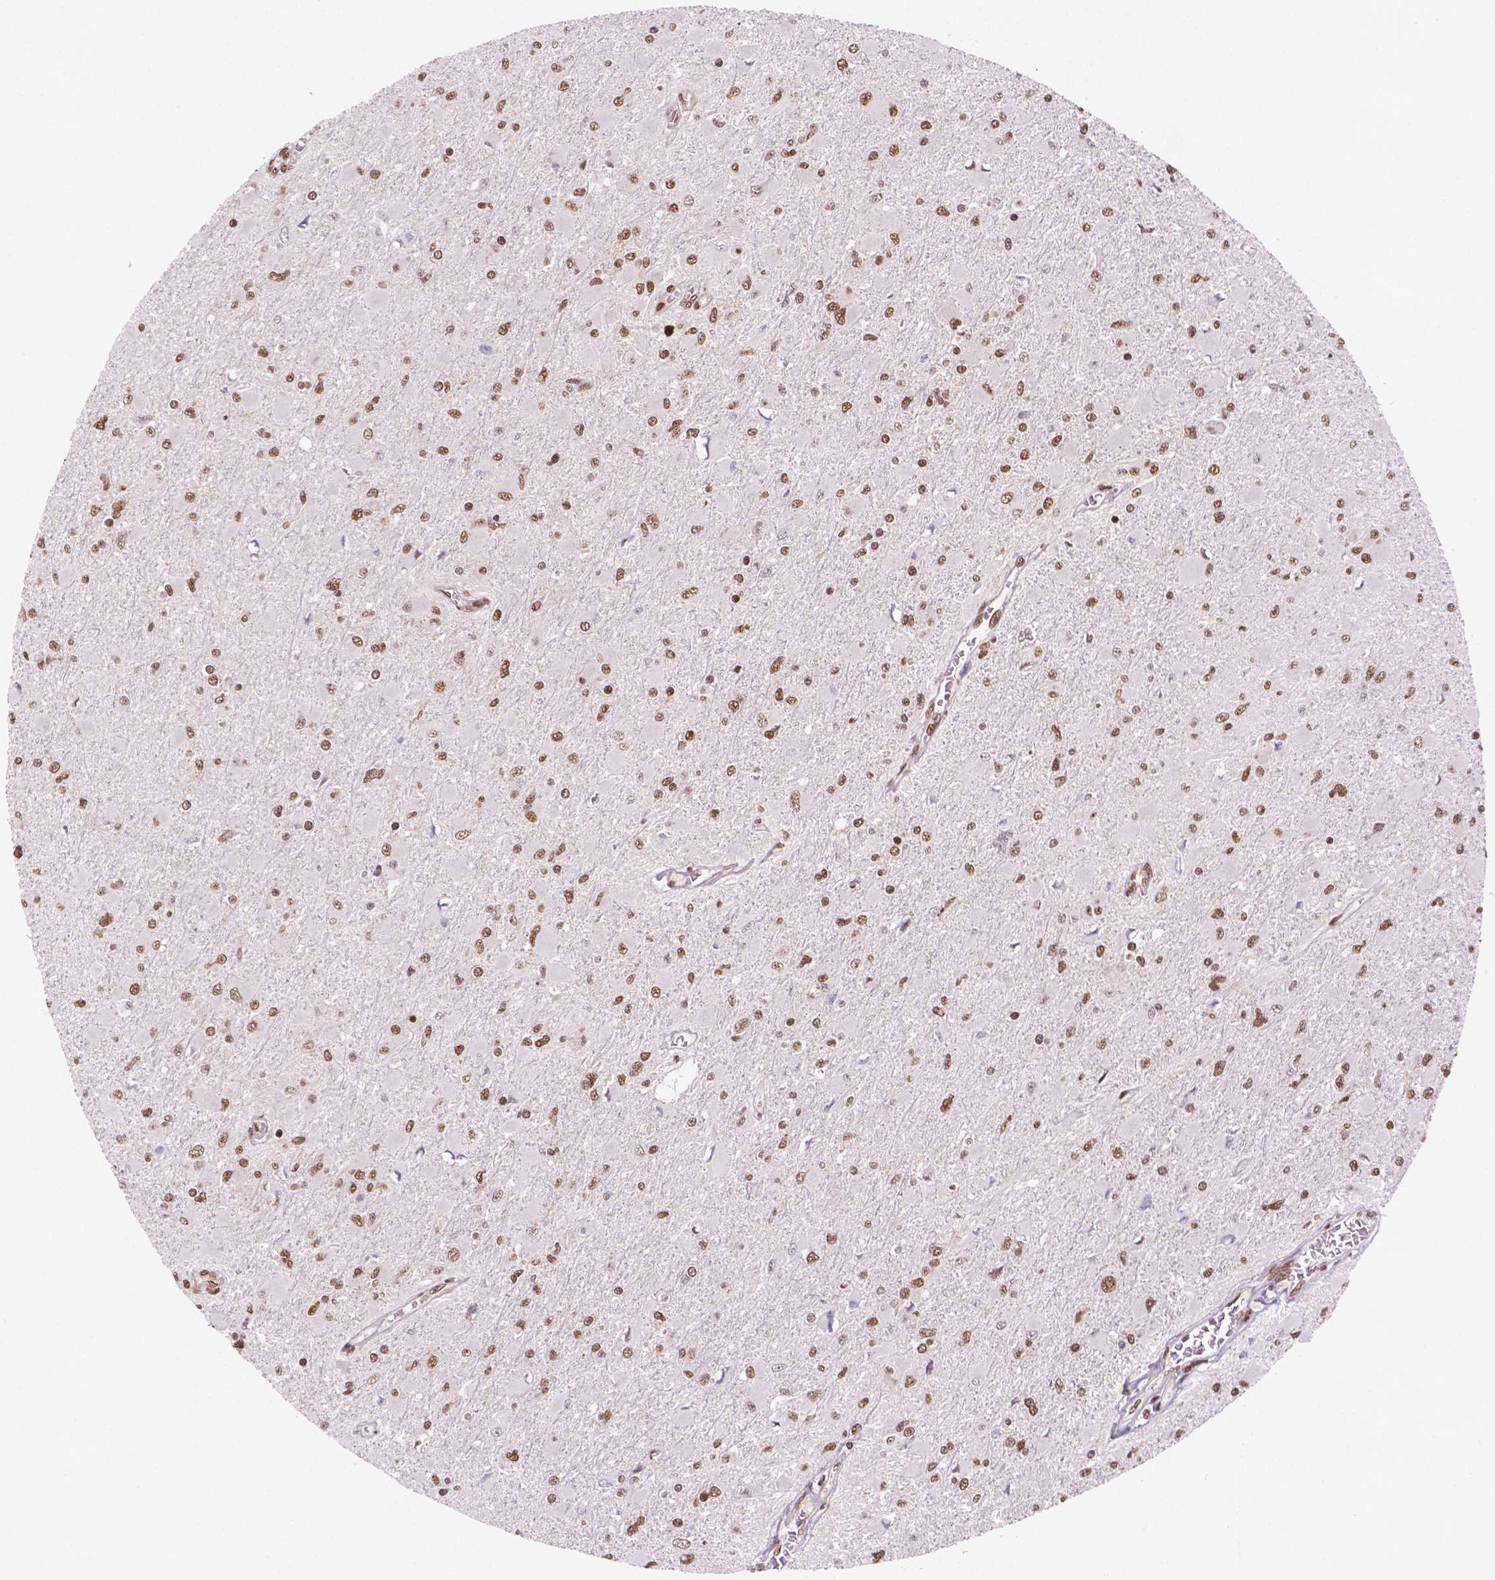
{"staining": {"intensity": "moderate", "quantity": ">75%", "location": "nuclear"}, "tissue": "glioma", "cell_type": "Tumor cells", "image_type": "cancer", "snomed": [{"axis": "morphology", "description": "Glioma, malignant, High grade"}, {"axis": "topography", "description": "Cerebral cortex"}], "caption": "About >75% of tumor cells in human high-grade glioma (malignant) display moderate nuclear protein staining as visualized by brown immunohistochemical staining.", "gene": "SIRT6", "patient": {"sex": "female", "age": 36}}